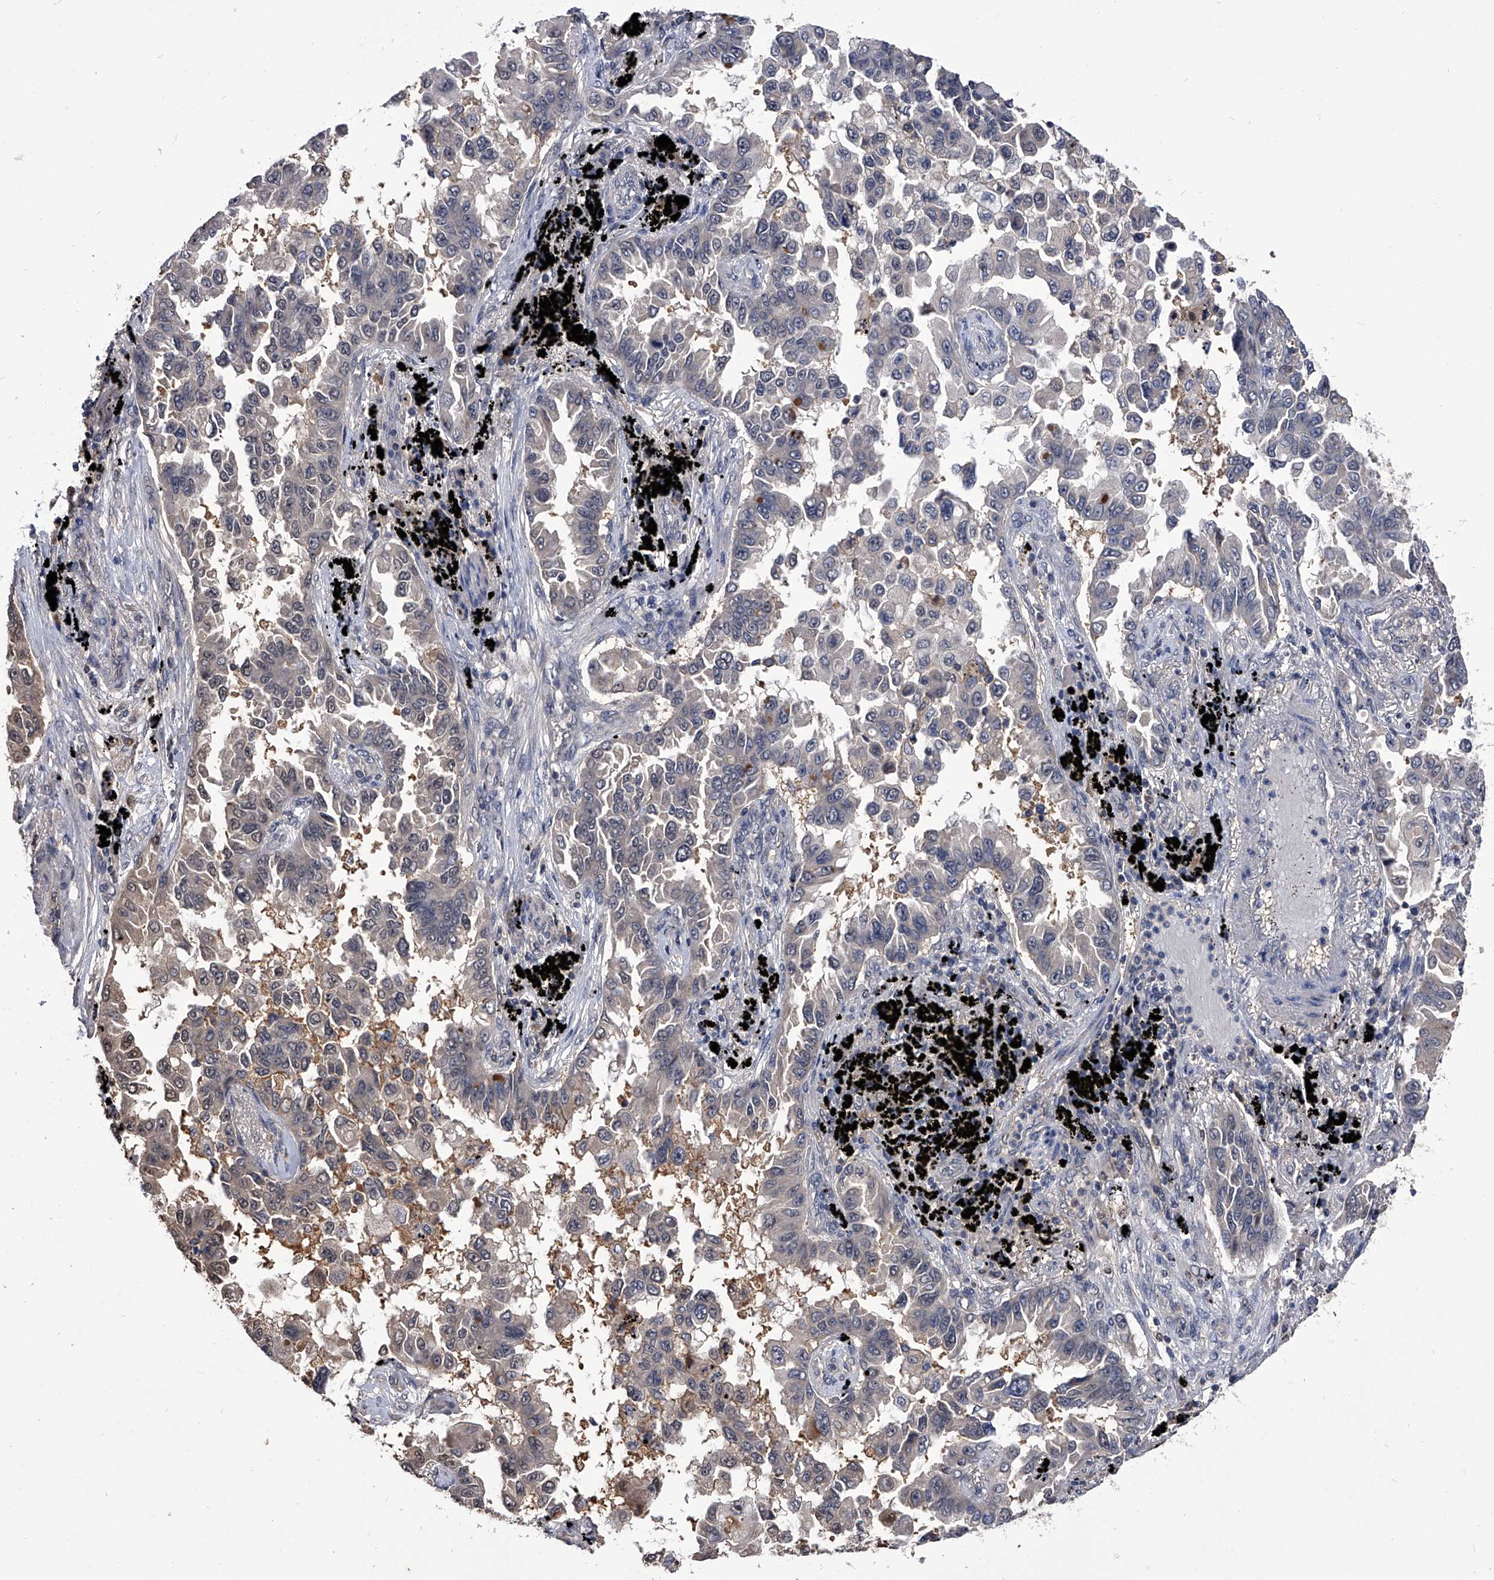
{"staining": {"intensity": "negative", "quantity": "none", "location": "none"}, "tissue": "lung cancer", "cell_type": "Tumor cells", "image_type": "cancer", "snomed": [{"axis": "morphology", "description": "Adenocarcinoma, NOS"}, {"axis": "topography", "description": "Lung"}], "caption": "Tumor cells show no significant protein expression in lung cancer (adenocarcinoma).", "gene": "SLC18B1", "patient": {"sex": "female", "age": 67}}